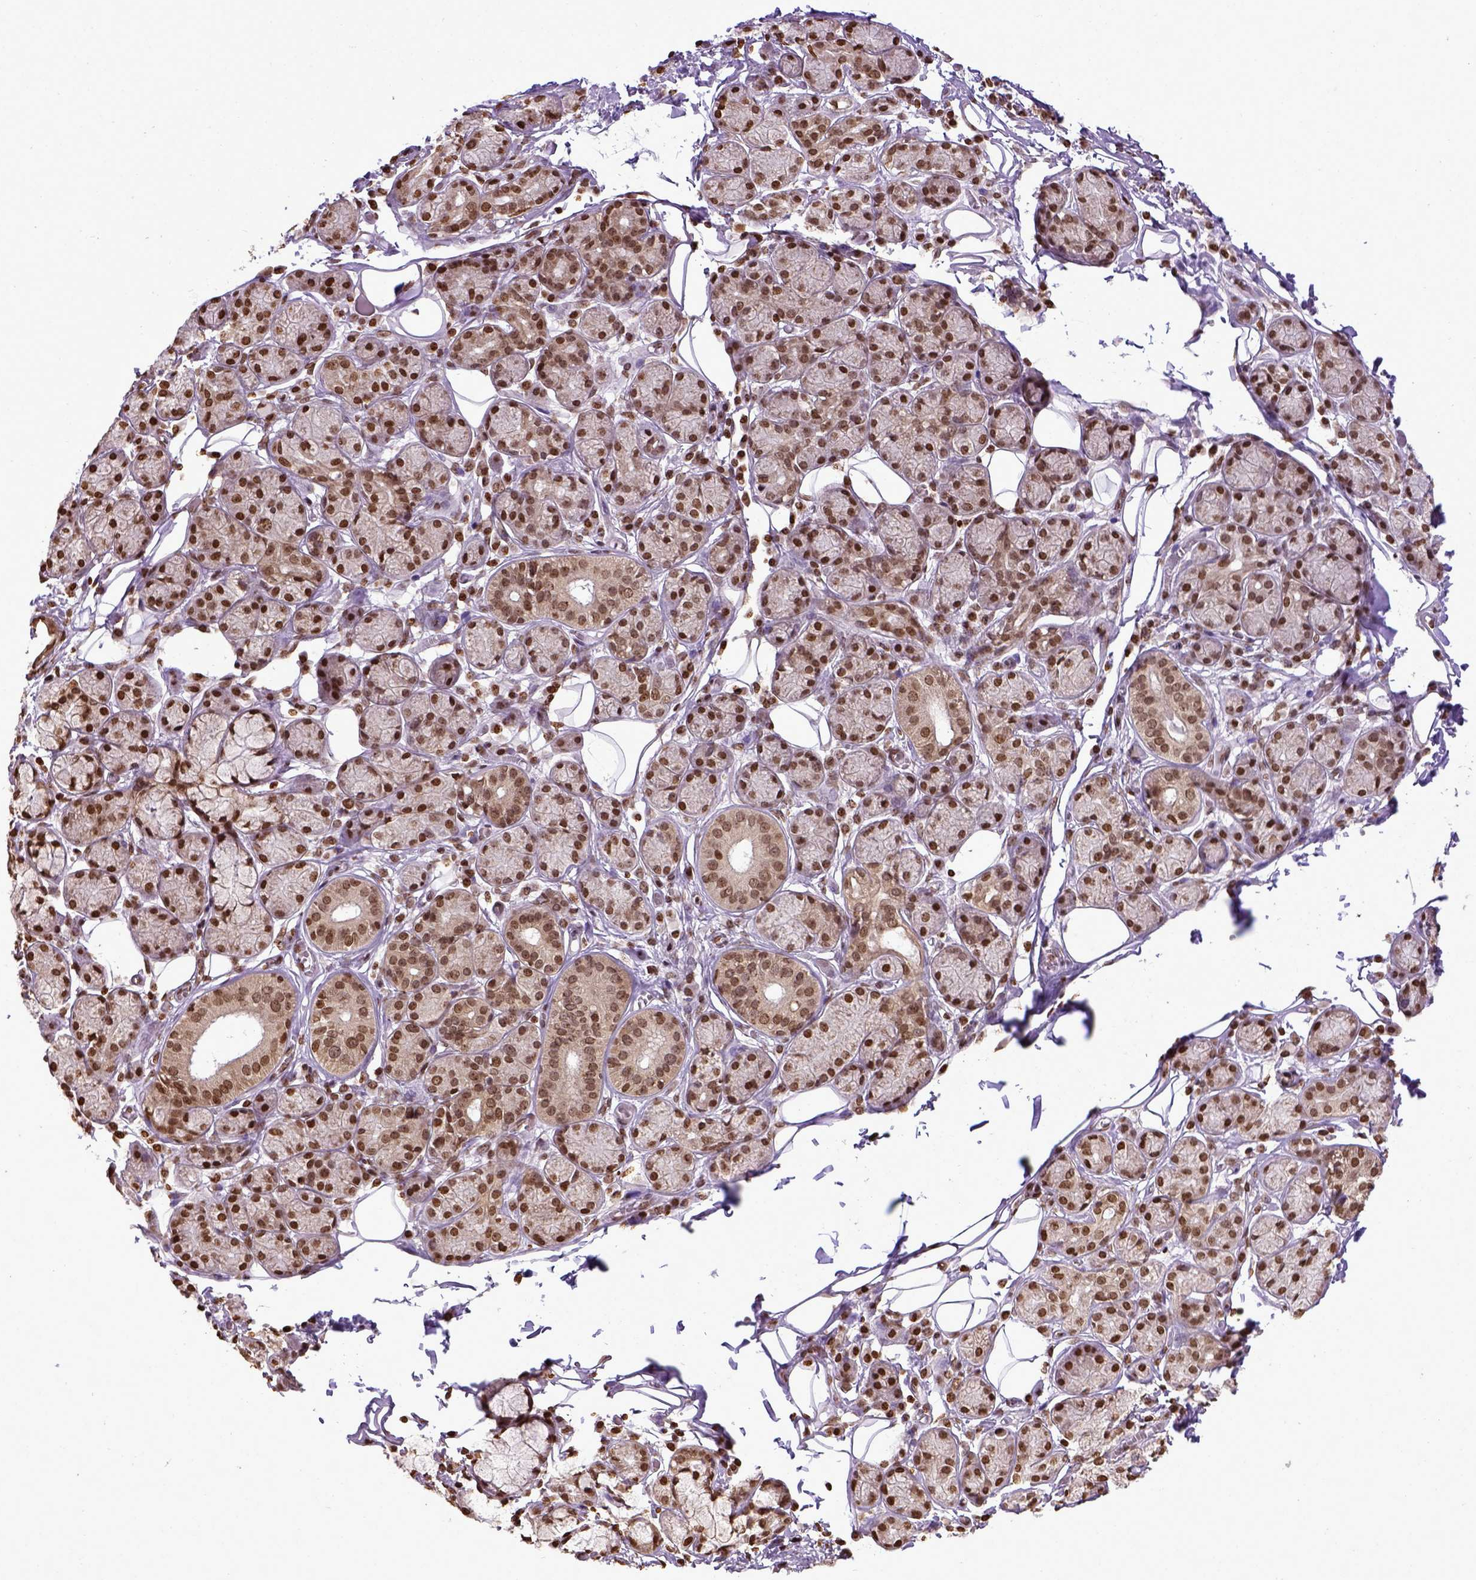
{"staining": {"intensity": "strong", "quantity": ">75%", "location": "nuclear"}, "tissue": "salivary gland", "cell_type": "Glandular cells", "image_type": "normal", "snomed": [{"axis": "morphology", "description": "Normal tissue, NOS"}, {"axis": "topography", "description": "Salivary gland"}, {"axis": "topography", "description": "Peripheral nerve tissue"}], "caption": "A photomicrograph showing strong nuclear expression in about >75% of glandular cells in normal salivary gland, as visualized by brown immunohistochemical staining.", "gene": "ZNF75D", "patient": {"sex": "male", "age": 71}}